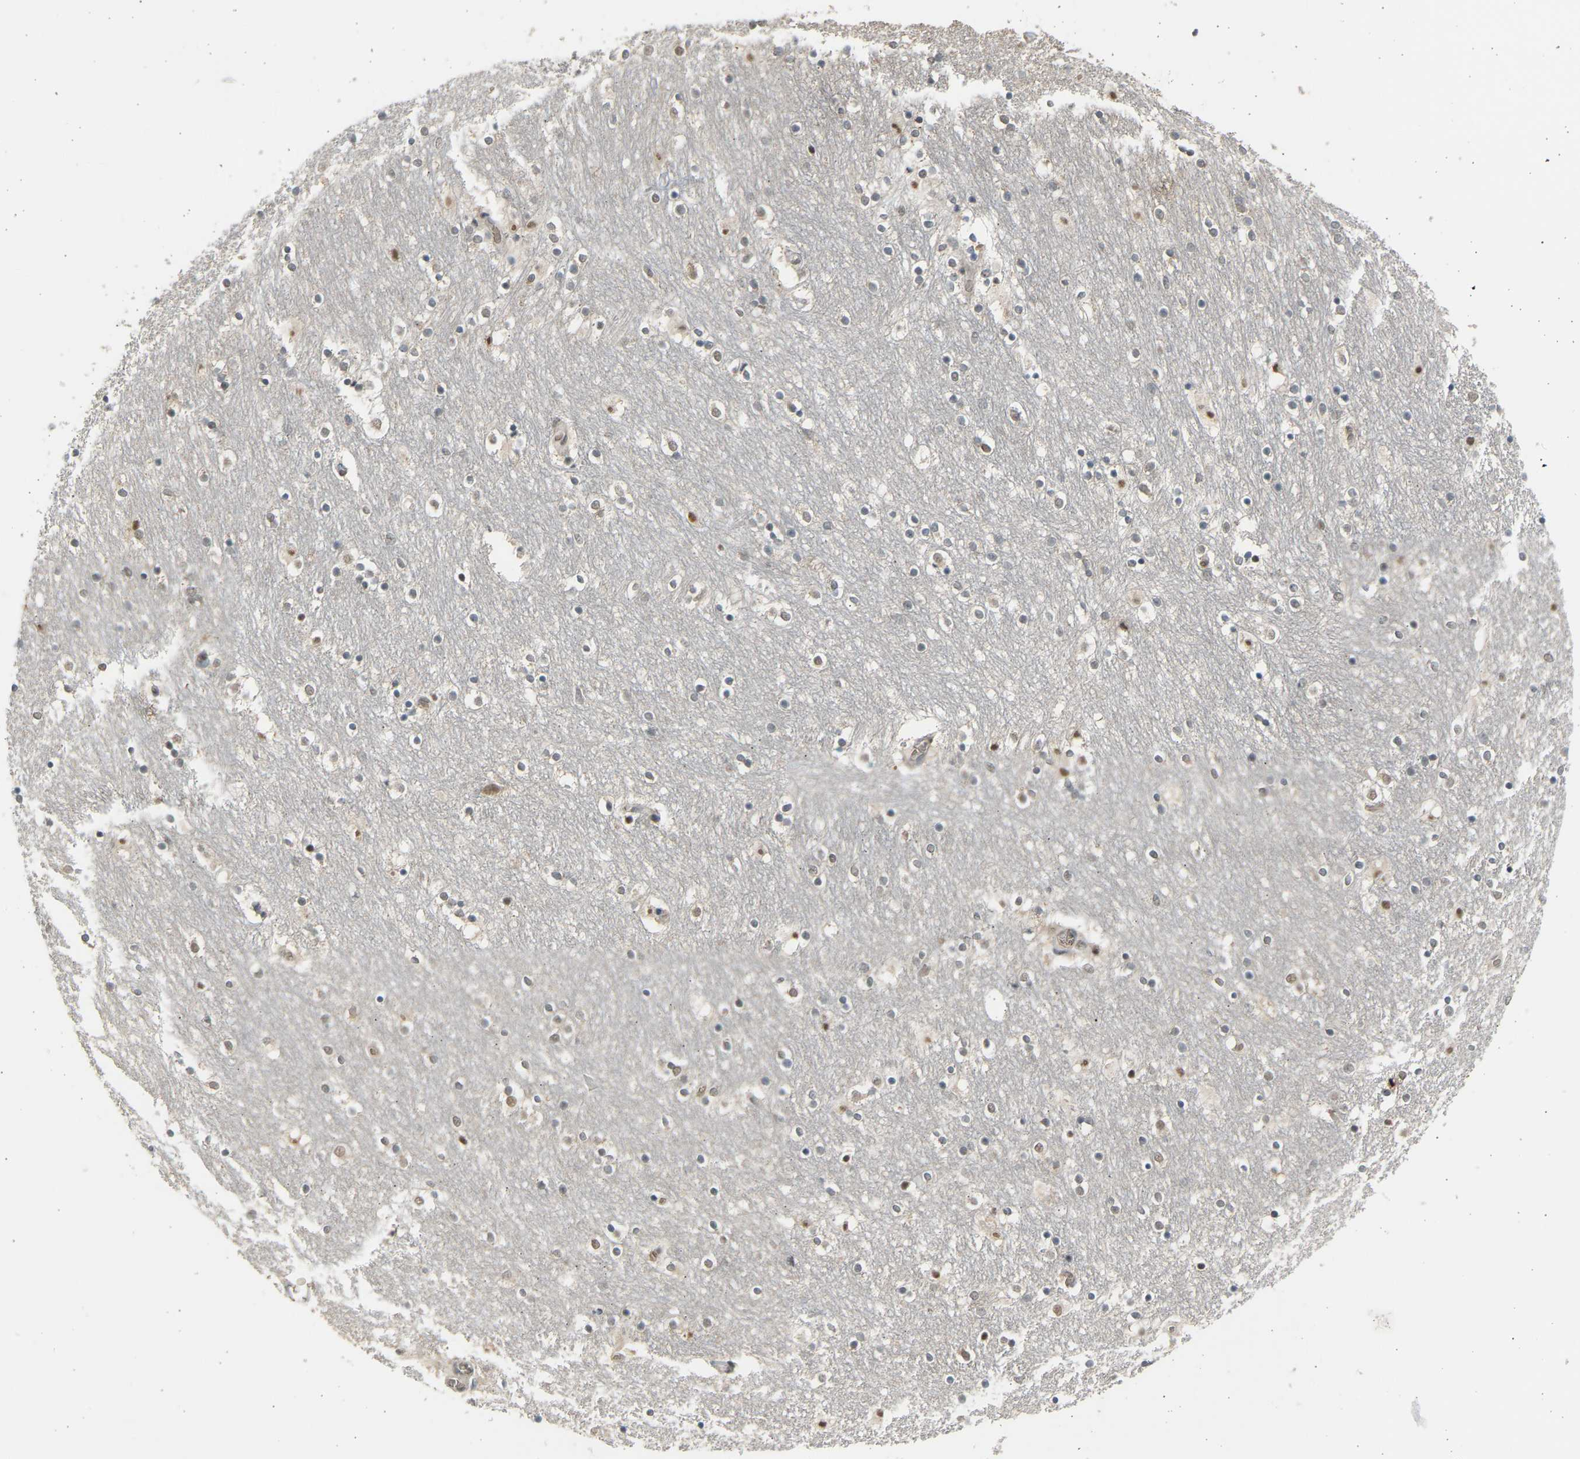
{"staining": {"intensity": "moderate", "quantity": "<25%", "location": "nuclear"}, "tissue": "caudate", "cell_type": "Glial cells", "image_type": "normal", "snomed": [{"axis": "morphology", "description": "Normal tissue, NOS"}, {"axis": "topography", "description": "Lateral ventricle wall"}], "caption": "Immunohistochemical staining of normal human caudate demonstrates moderate nuclear protein staining in approximately <25% of glial cells.", "gene": "BIRC2", "patient": {"sex": "female", "age": 54}}